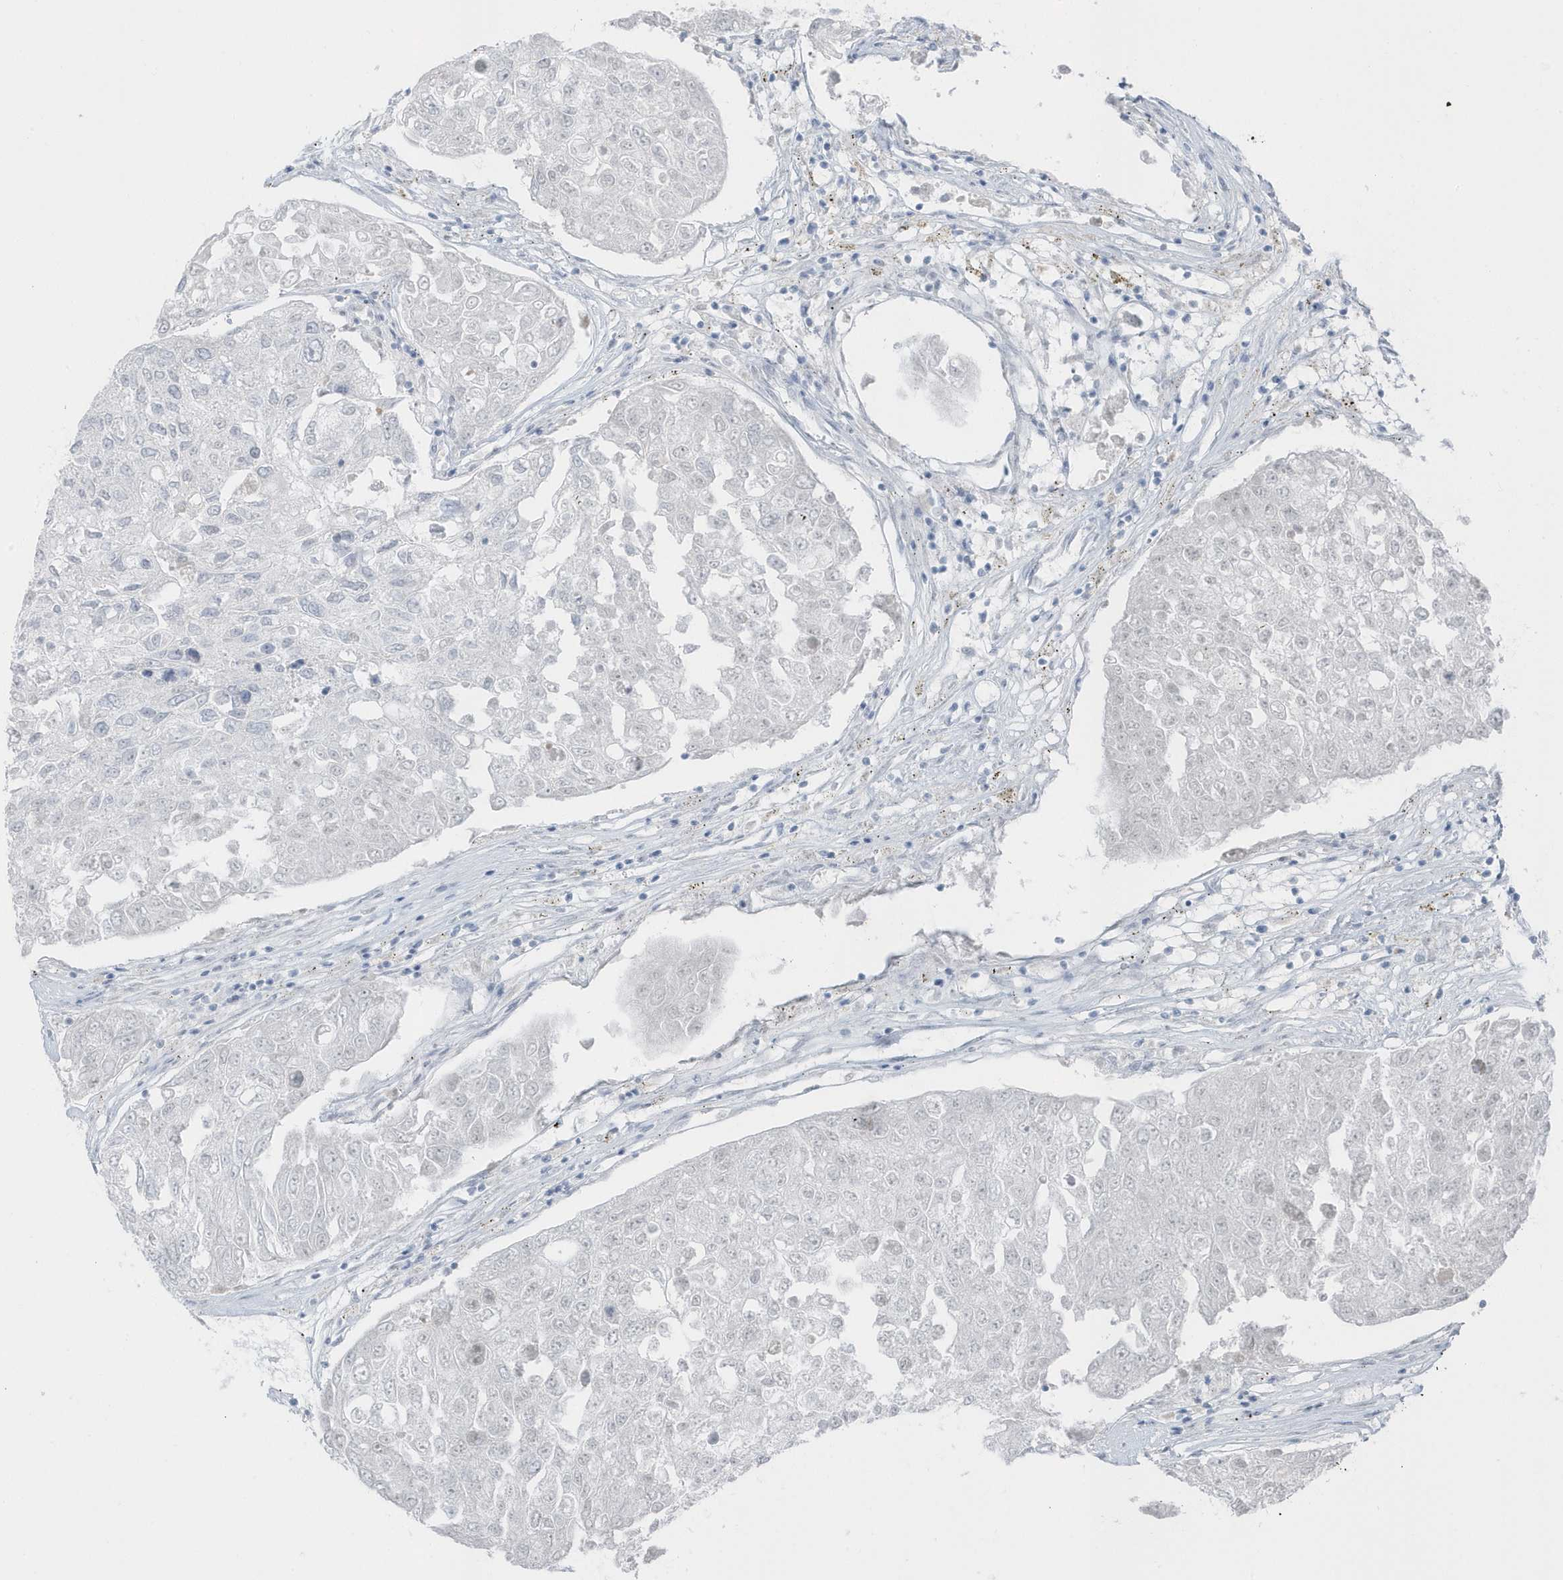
{"staining": {"intensity": "moderate", "quantity": "25%-75%", "location": "nuclear"}, "tissue": "urothelial cancer", "cell_type": "Tumor cells", "image_type": "cancer", "snomed": [{"axis": "morphology", "description": "Urothelial carcinoma, High grade"}, {"axis": "topography", "description": "Lymph node"}, {"axis": "topography", "description": "Urinary bladder"}], "caption": "This histopathology image reveals immunohistochemistry staining of urothelial cancer, with medium moderate nuclear positivity in about 25%-75% of tumor cells.", "gene": "SMIM34", "patient": {"sex": "male", "age": 51}}